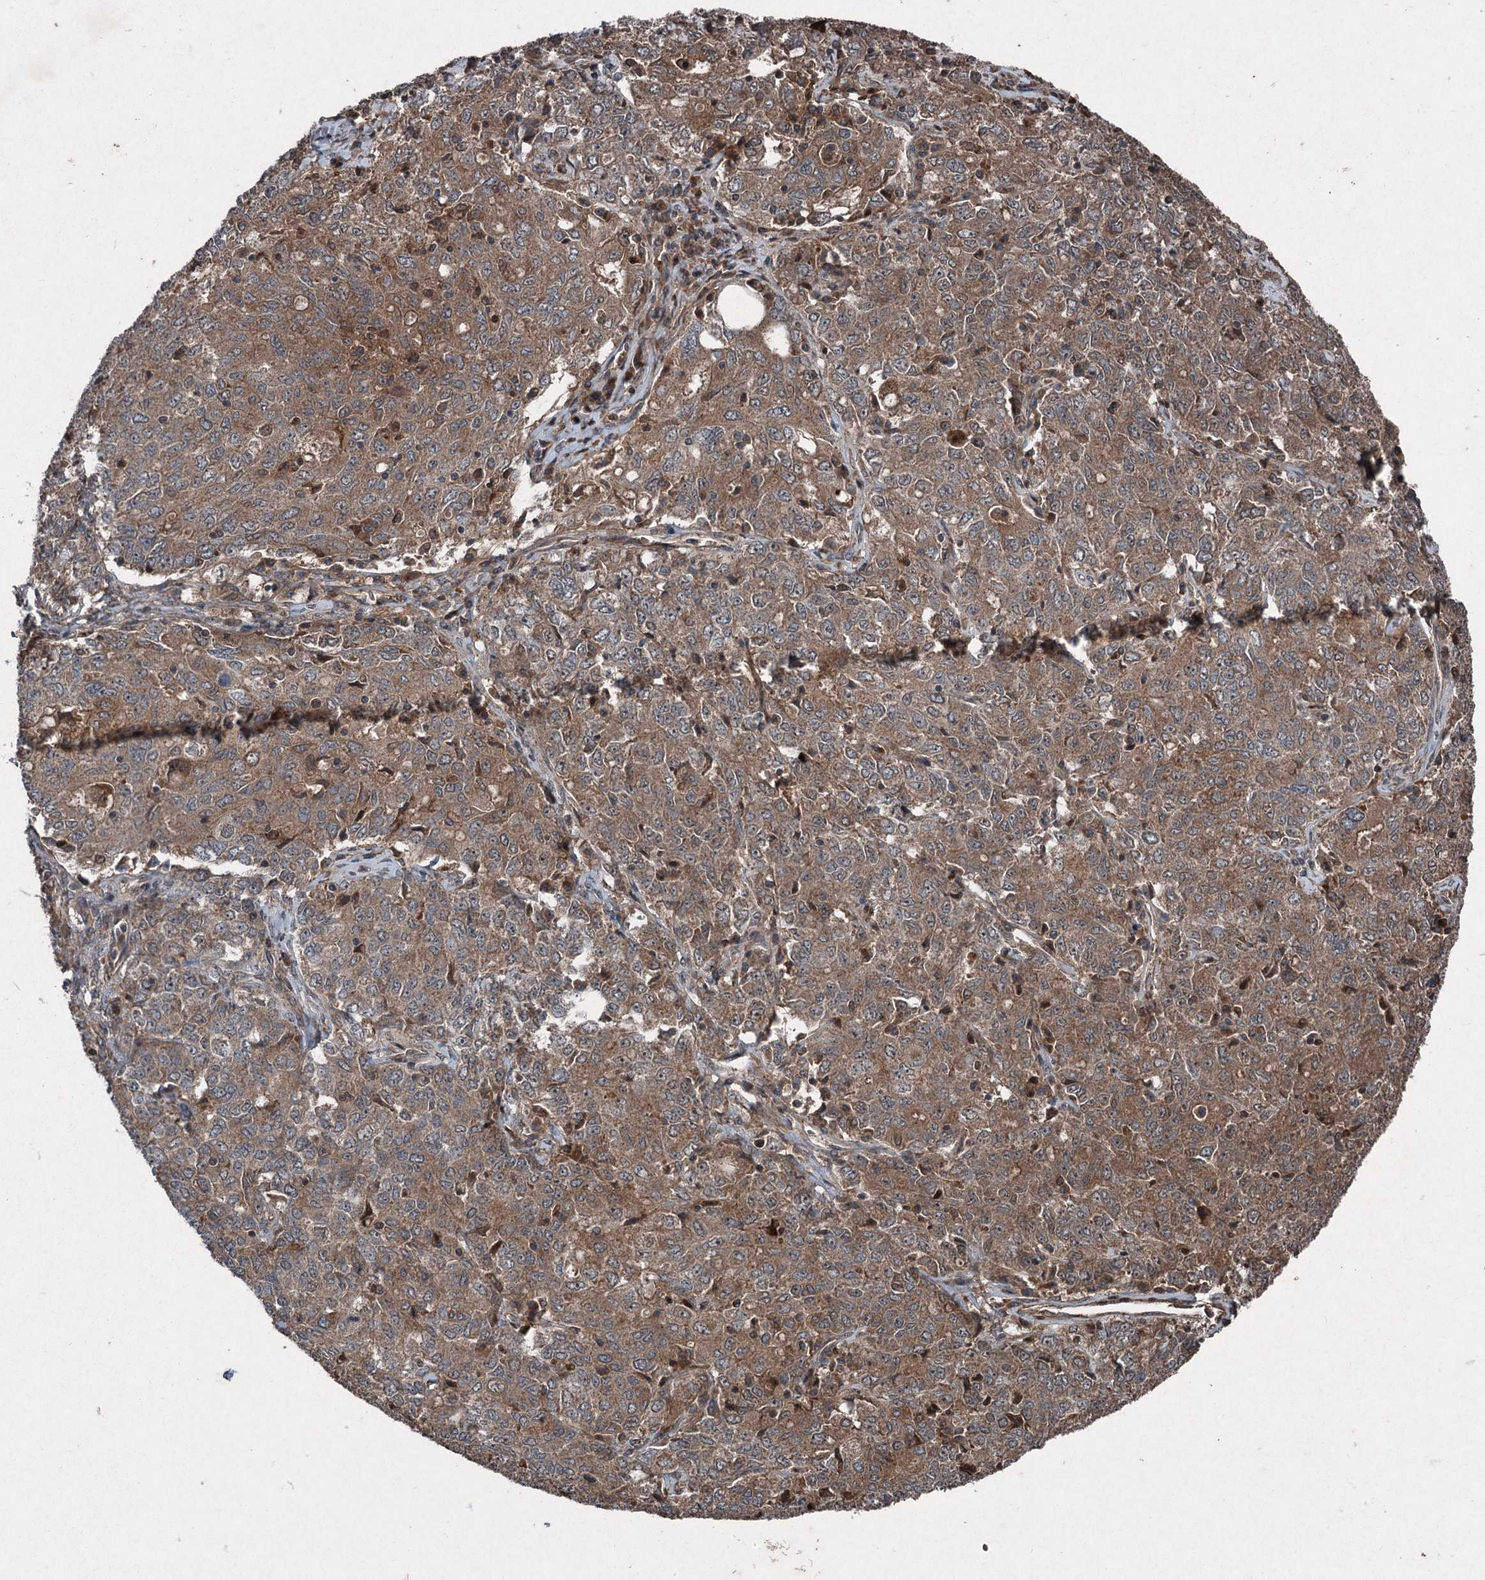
{"staining": {"intensity": "moderate", "quantity": ">75%", "location": "cytoplasmic/membranous"}, "tissue": "ovarian cancer", "cell_type": "Tumor cells", "image_type": "cancer", "snomed": [{"axis": "morphology", "description": "Carcinoma, endometroid"}, {"axis": "topography", "description": "Ovary"}], "caption": "Immunohistochemical staining of human ovarian endometroid carcinoma reveals medium levels of moderate cytoplasmic/membranous protein expression in approximately >75% of tumor cells. (Brightfield microscopy of DAB IHC at high magnification).", "gene": "ALAS1", "patient": {"sex": "female", "age": 62}}